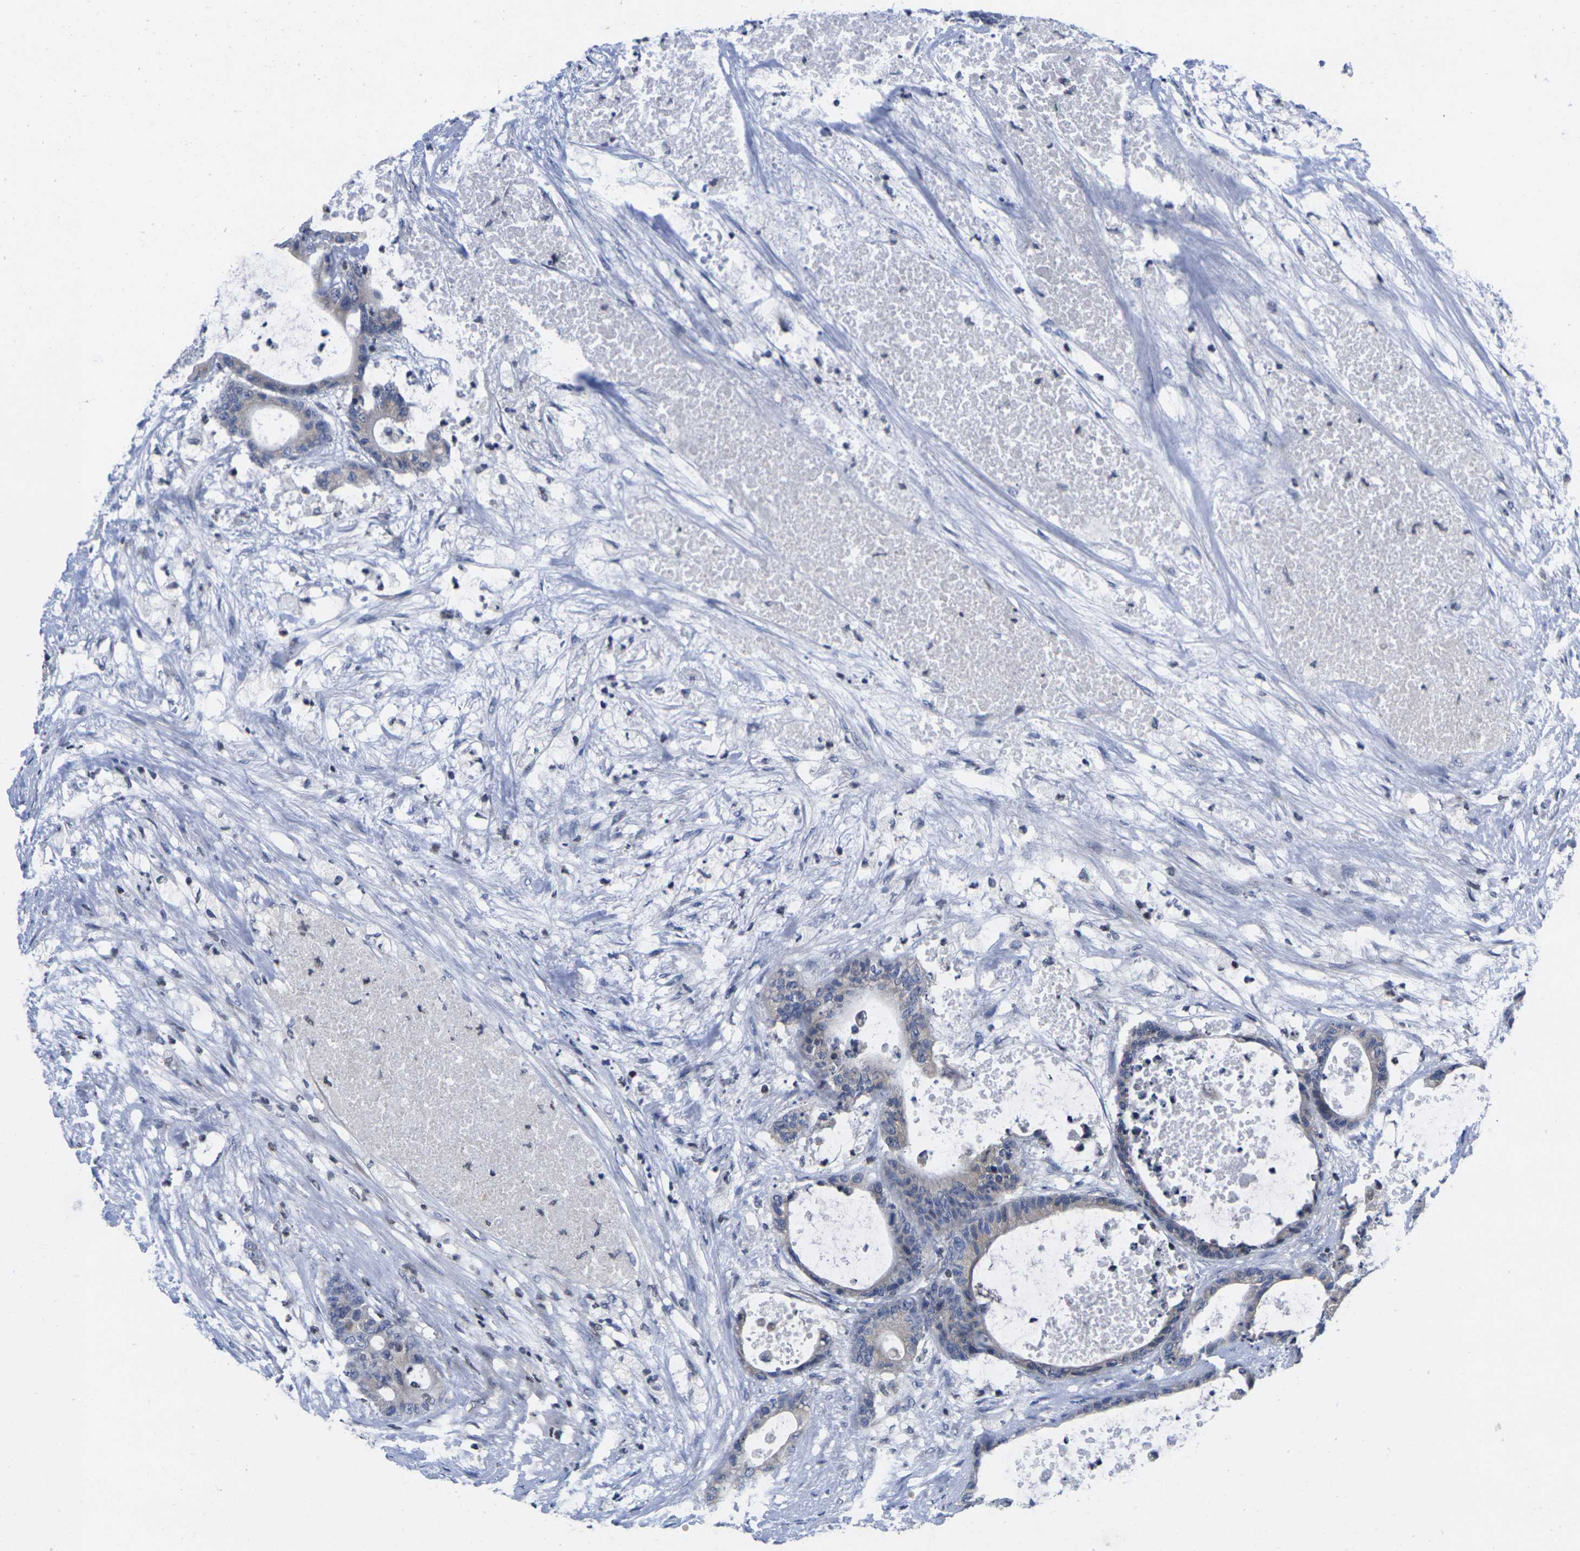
{"staining": {"intensity": "weak", "quantity": "<25%", "location": "cytoplasmic/membranous"}, "tissue": "colorectal cancer", "cell_type": "Tumor cells", "image_type": "cancer", "snomed": [{"axis": "morphology", "description": "Adenocarcinoma, NOS"}, {"axis": "topography", "description": "Colon"}], "caption": "Protein analysis of colorectal adenocarcinoma shows no significant staining in tumor cells.", "gene": "IKZF1", "patient": {"sex": "female", "age": 84}}